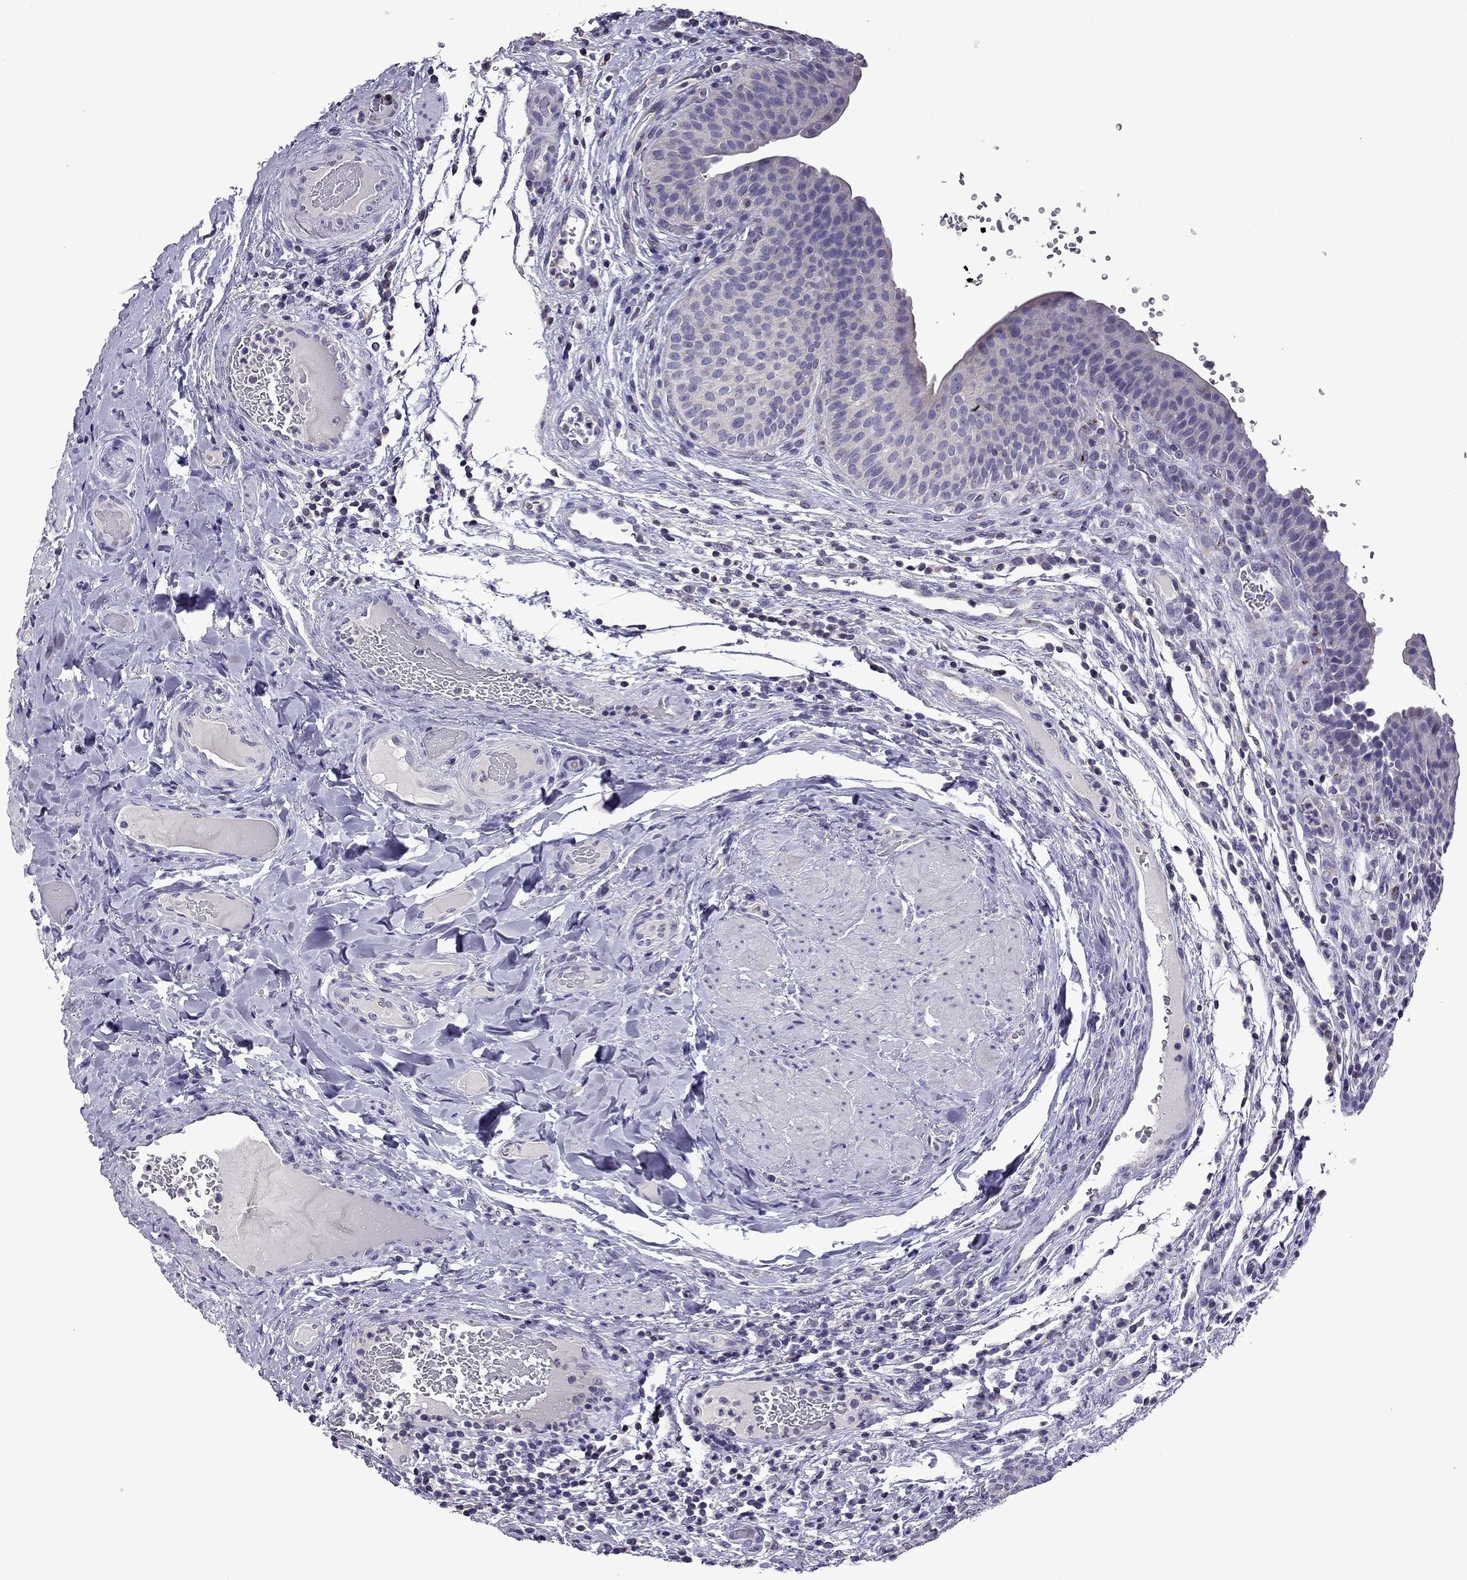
{"staining": {"intensity": "negative", "quantity": "none", "location": "none"}, "tissue": "urinary bladder", "cell_type": "Urothelial cells", "image_type": "normal", "snomed": [{"axis": "morphology", "description": "Normal tissue, NOS"}, {"axis": "topography", "description": "Urinary bladder"}], "caption": "The photomicrograph demonstrates no significant expression in urothelial cells of urinary bladder.", "gene": "TTN", "patient": {"sex": "male", "age": 66}}